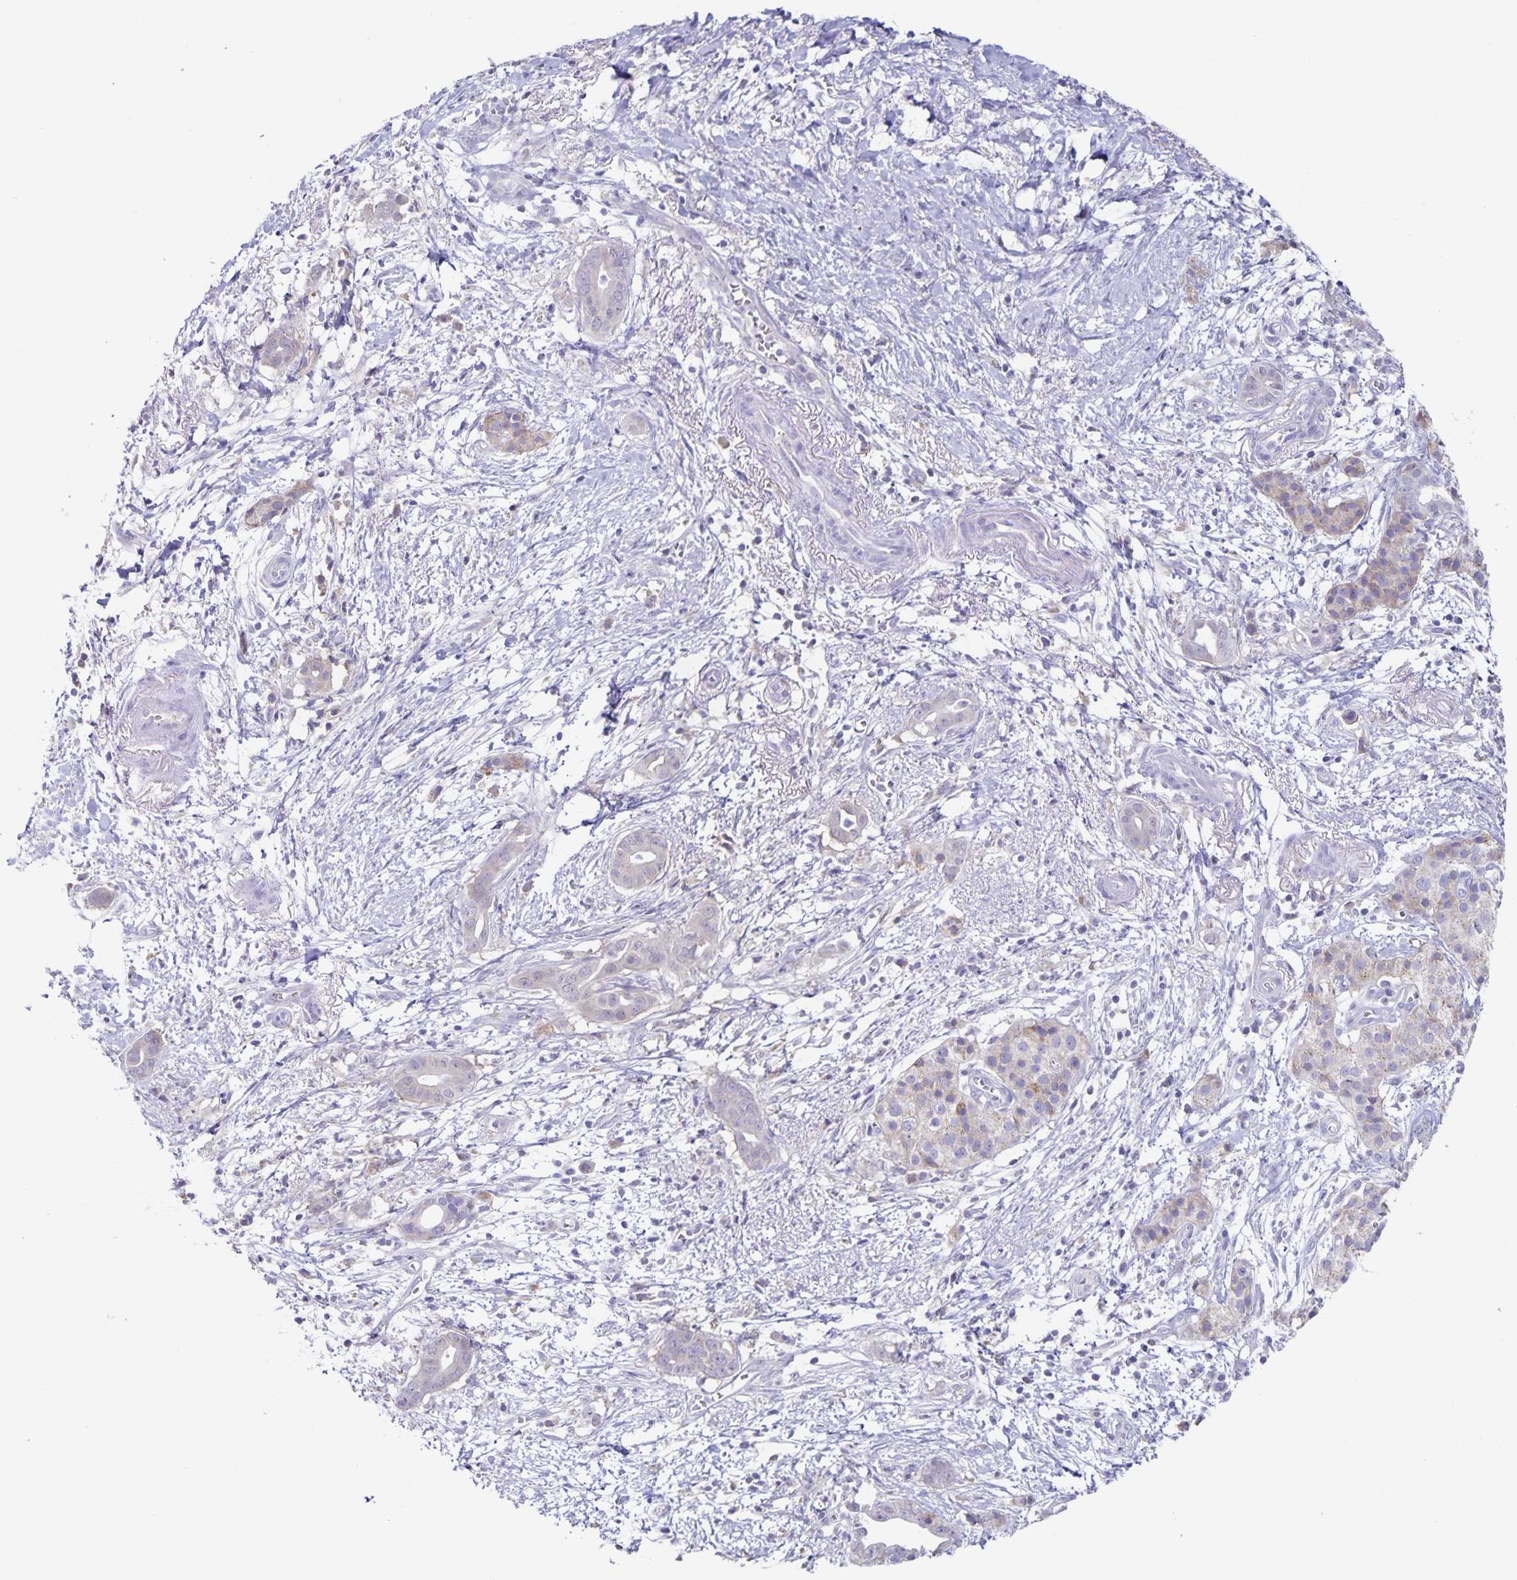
{"staining": {"intensity": "negative", "quantity": "none", "location": "none"}, "tissue": "pancreatic cancer", "cell_type": "Tumor cells", "image_type": "cancer", "snomed": [{"axis": "morphology", "description": "Adenocarcinoma, NOS"}, {"axis": "topography", "description": "Pancreas"}], "caption": "The image exhibits no significant staining in tumor cells of pancreatic cancer (adenocarcinoma).", "gene": "RPL36A", "patient": {"sex": "male", "age": 61}}